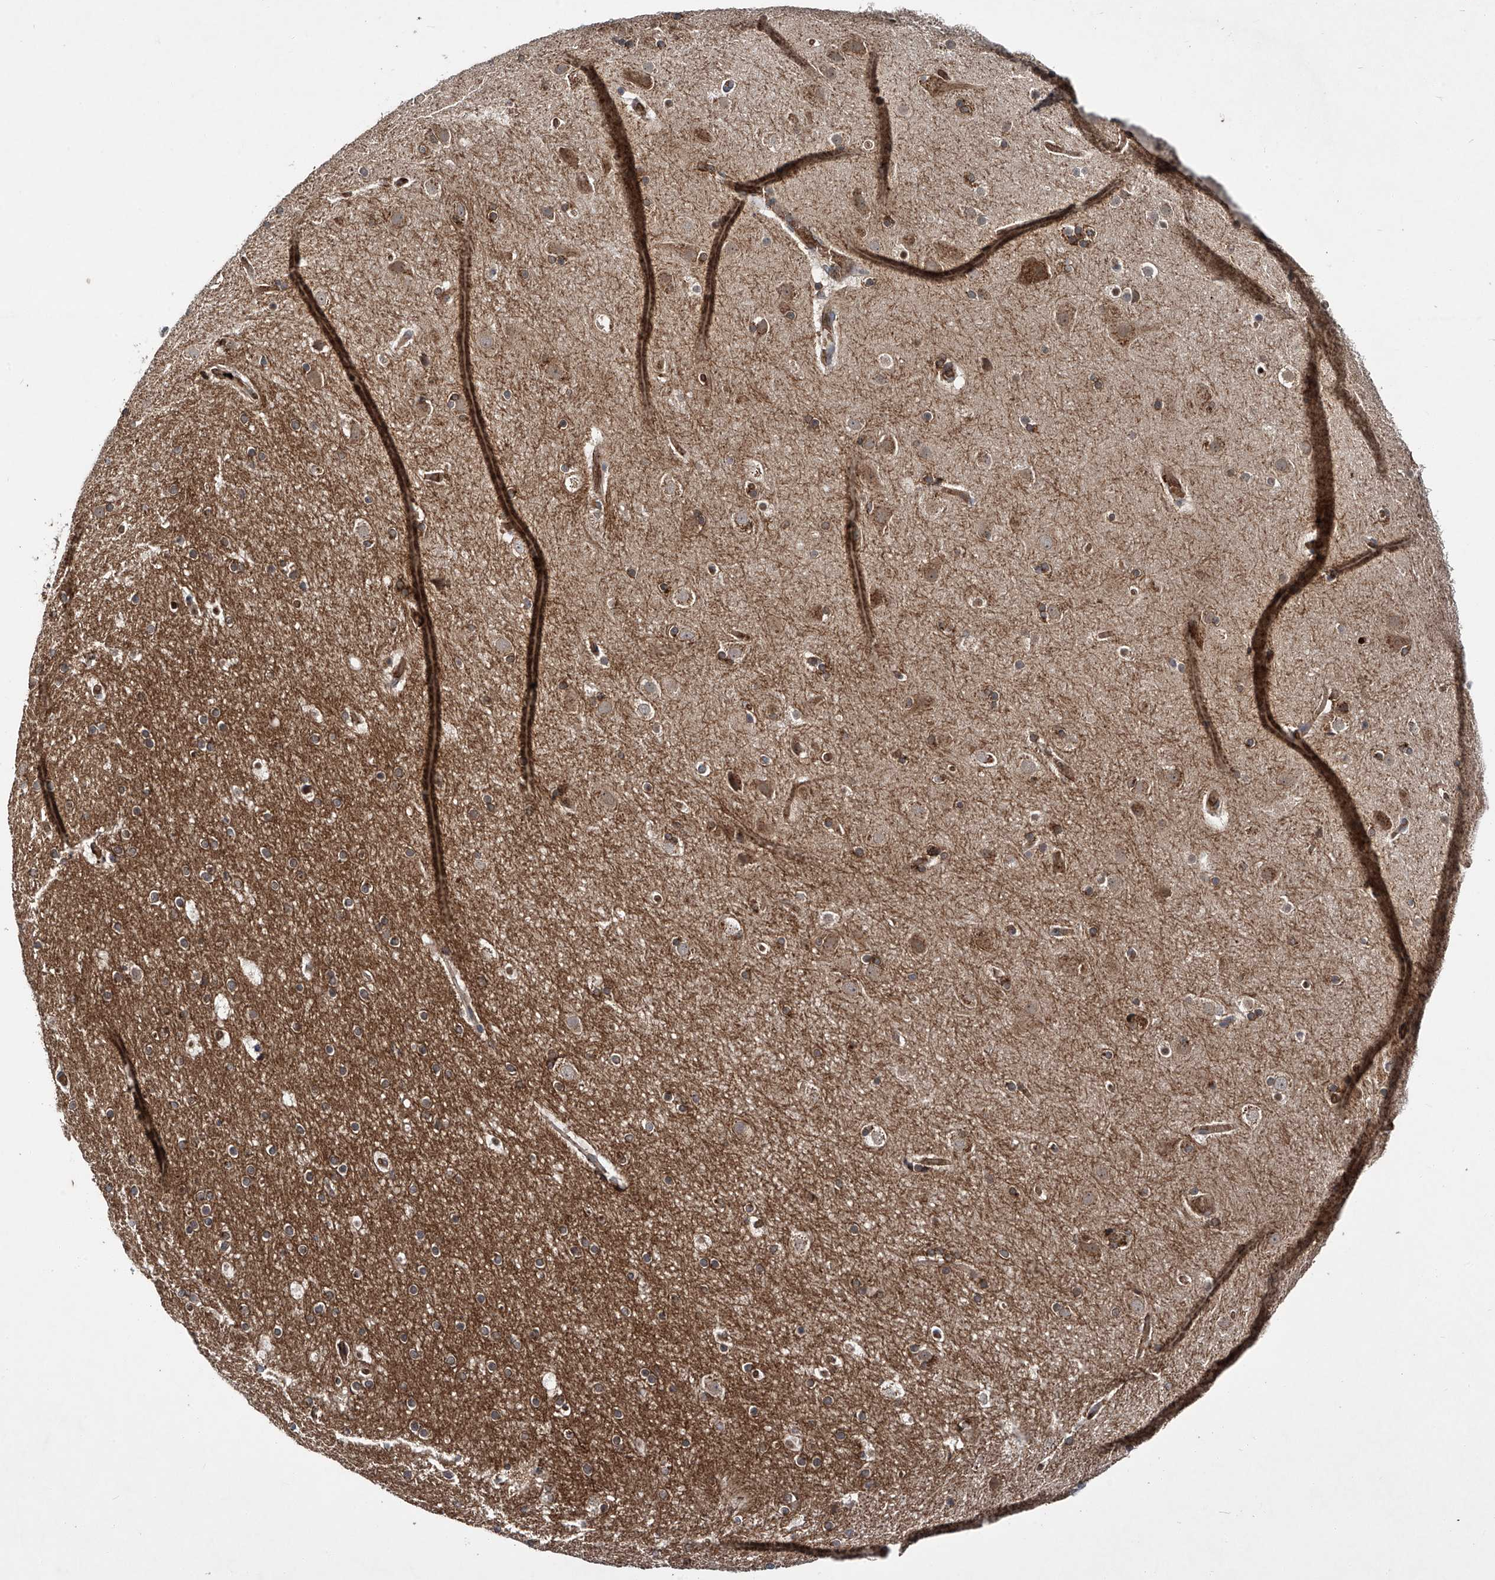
{"staining": {"intensity": "weak", "quantity": "25%-75%", "location": "cytoplasmic/membranous"}, "tissue": "cerebral cortex", "cell_type": "Endothelial cells", "image_type": "normal", "snomed": [{"axis": "morphology", "description": "Normal tissue, NOS"}, {"axis": "topography", "description": "Cerebral cortex"}], "caption": "Weak cytoplasmic/membranous expression is seen in approximately 25%-75% of endothelial cells in normal cerebral cortex.", "gene": "ZDHHC9", "patient": {"sex": "male", "age": 57}}